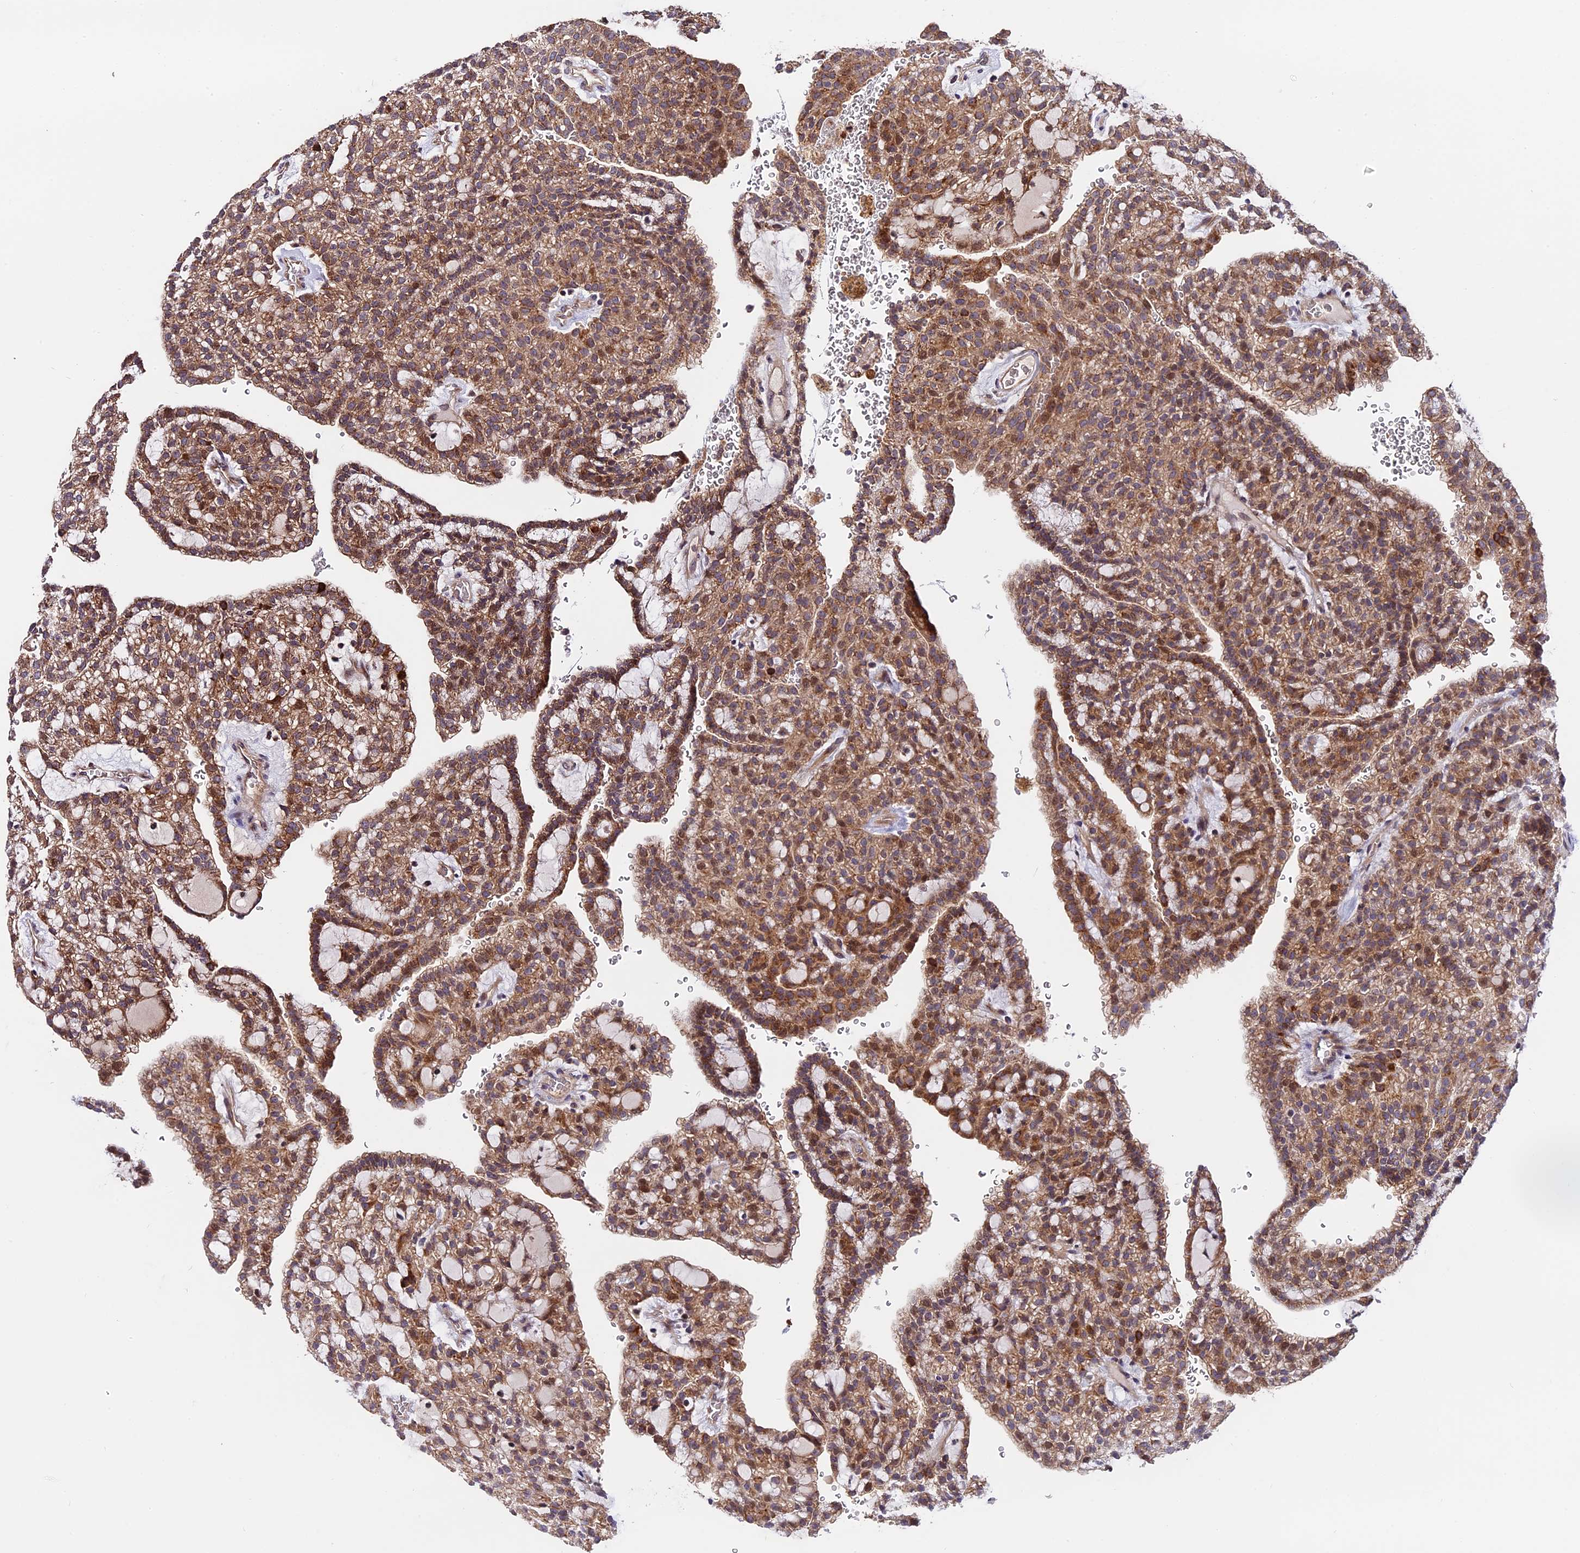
{"staining": {"intensity": "moderate", "quantity": ">75%", "location": "cytoplasmic/membranous,nuclear"}, "tissue": "renal cancer", "cell_type": "Tumor cells", "image_type": "cancer", "snomed": [{"axis": "morphology", "description": "Adenocarcinoma, NOS"}, {"axis": "topography", "description": "Kidney"}], "caption": "Renal cancer tissue shows moderate cytoplasmic/membranous and nuclear positivity in approximately >75% of tumor cells, visualized by immunohistochemistry.", "gene": "TRMT1", "patient": {"sex": "male", "age": 63}}